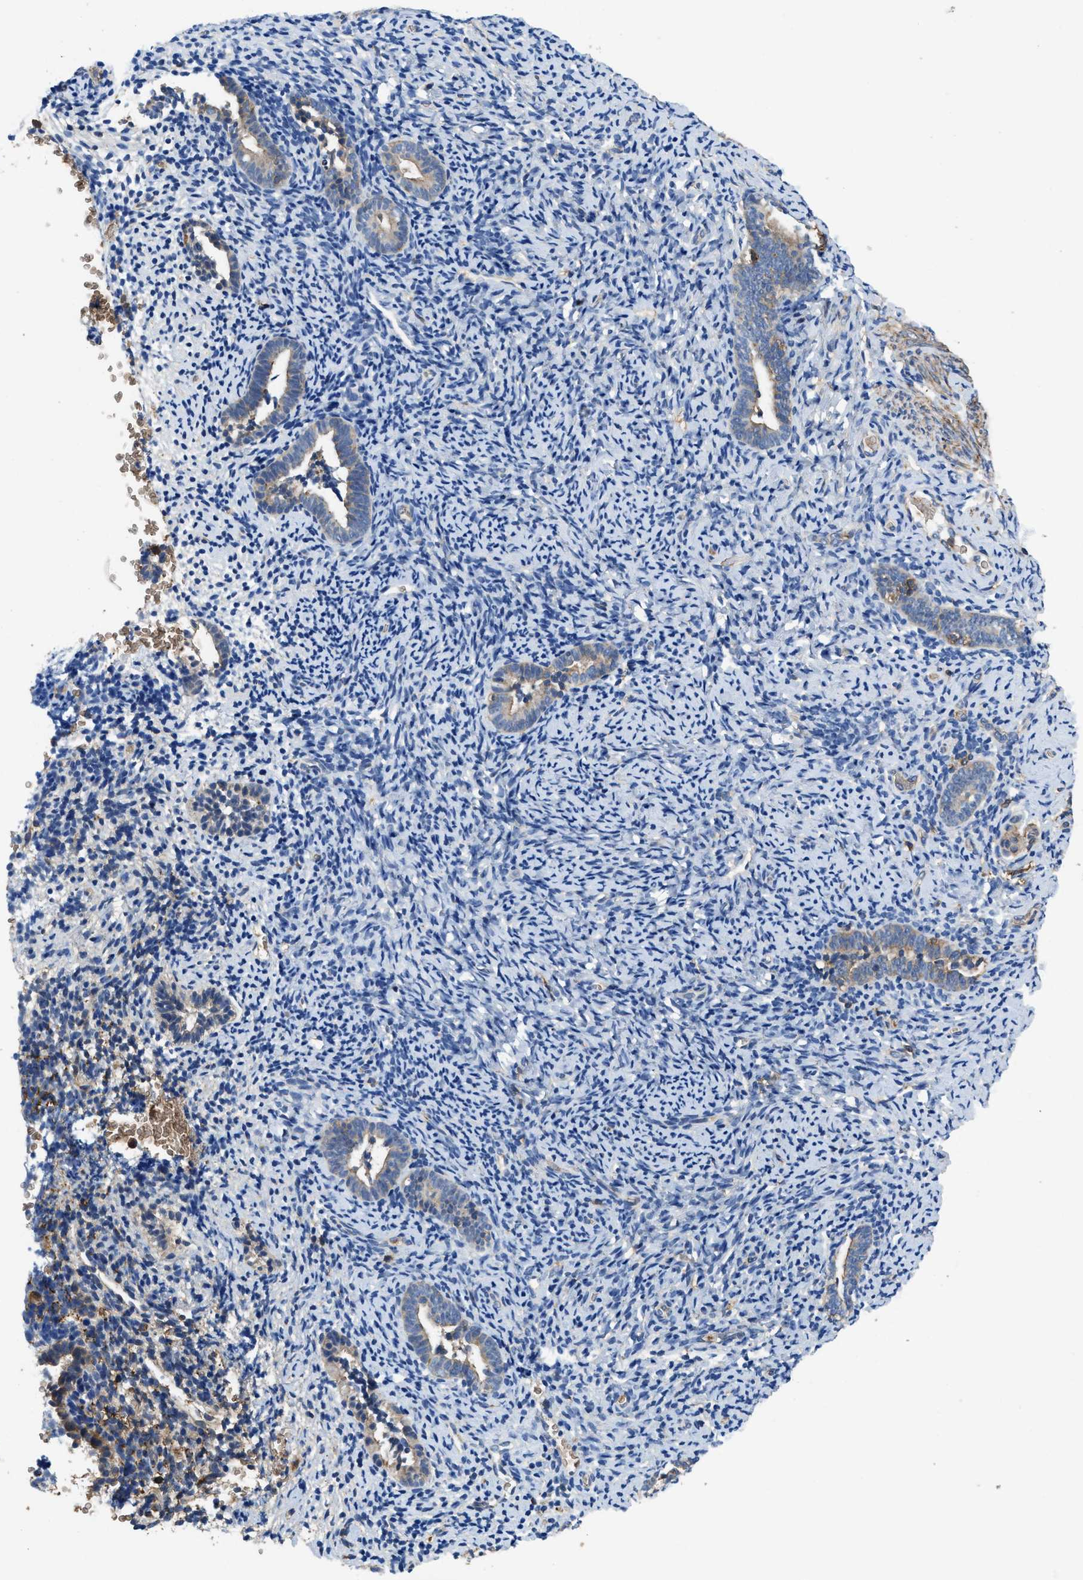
{"staining": {"intensity": "negative", "quantity": "none", "location": "none"}, "tissue": "endometrium", "cell_type": "Cells in endometrial stroma", "image_type": "normal", "snomed": [{"axis": "morphology", "description": "Normal tissue, NOS"}, {"axis": "topography", "description": "Endometrium"}], "caption": "Immunohistochemistry micrograph of normal endometrium: endometrium stained with DAB reveals no significant protein expression in cells in endometrial stroma. (Immunohistochemistry (ihc), brightfield microscopy, high magnification).", "gene": "LINGO2", "patient": {"sex": "female", "age": 51}}